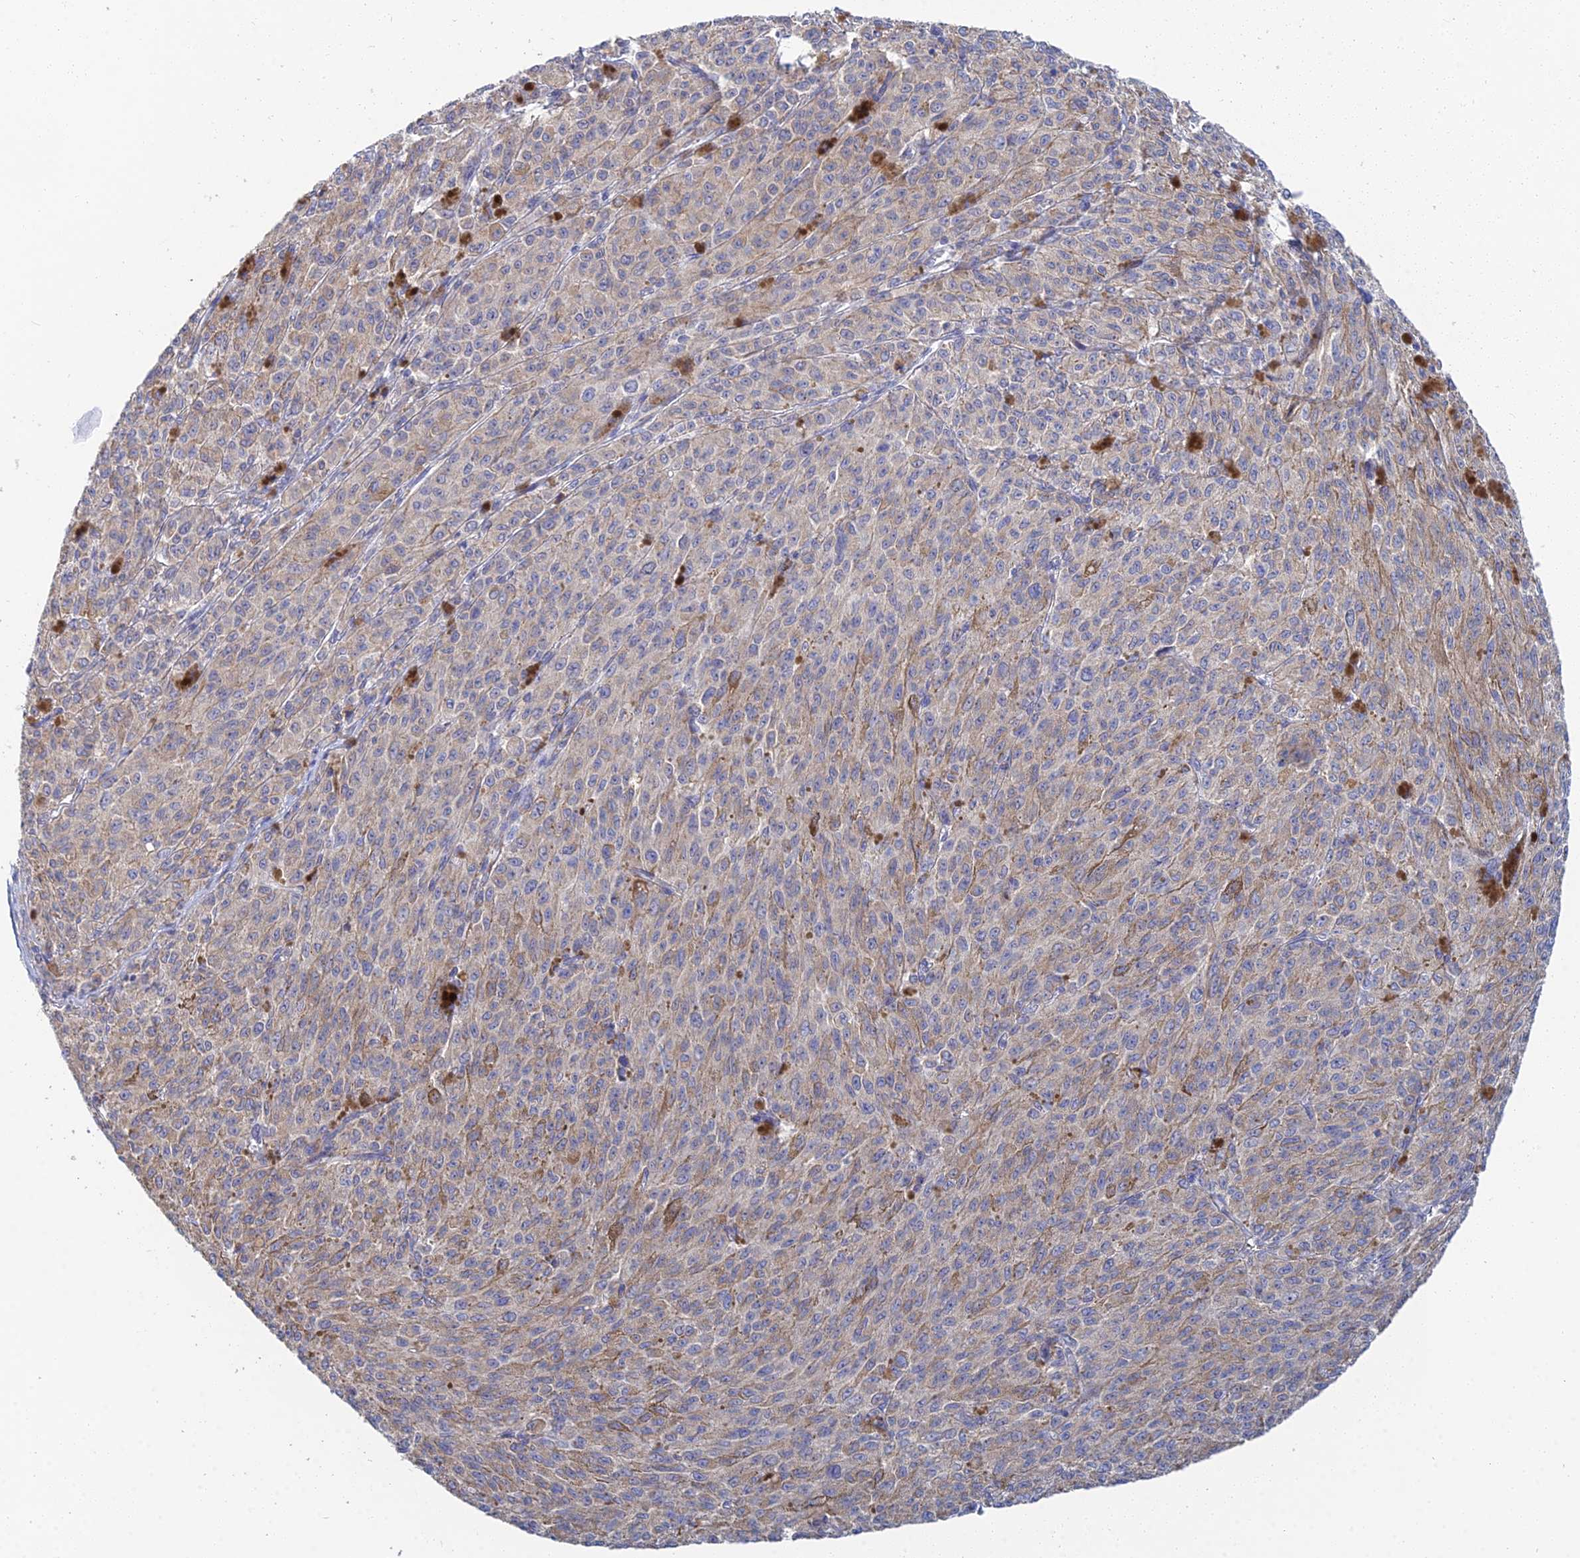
{"staining": {"intensity": "weak", "quantity": "25%-75%", "location": "cytoplasmic/membranous"}, "tissue": "melanoma", "cell_type": "Tumor cells", "image_type": "cancer", "snomed": [{"axis": "morphology", "description": "Malignant melanoma, NOS"}, {"axis": "topography", "description": "Skin"}], "caption": "Protein staining displays weak cytoplasmic/membranous positivity in about 25%-75% of tumor cells in melanoma. Immunohistochemistry stains the protein of interest in brown and the nuclei are stained blue.", "gene": "DNAH14", "patient": {"sex": "female", "age": 52}}